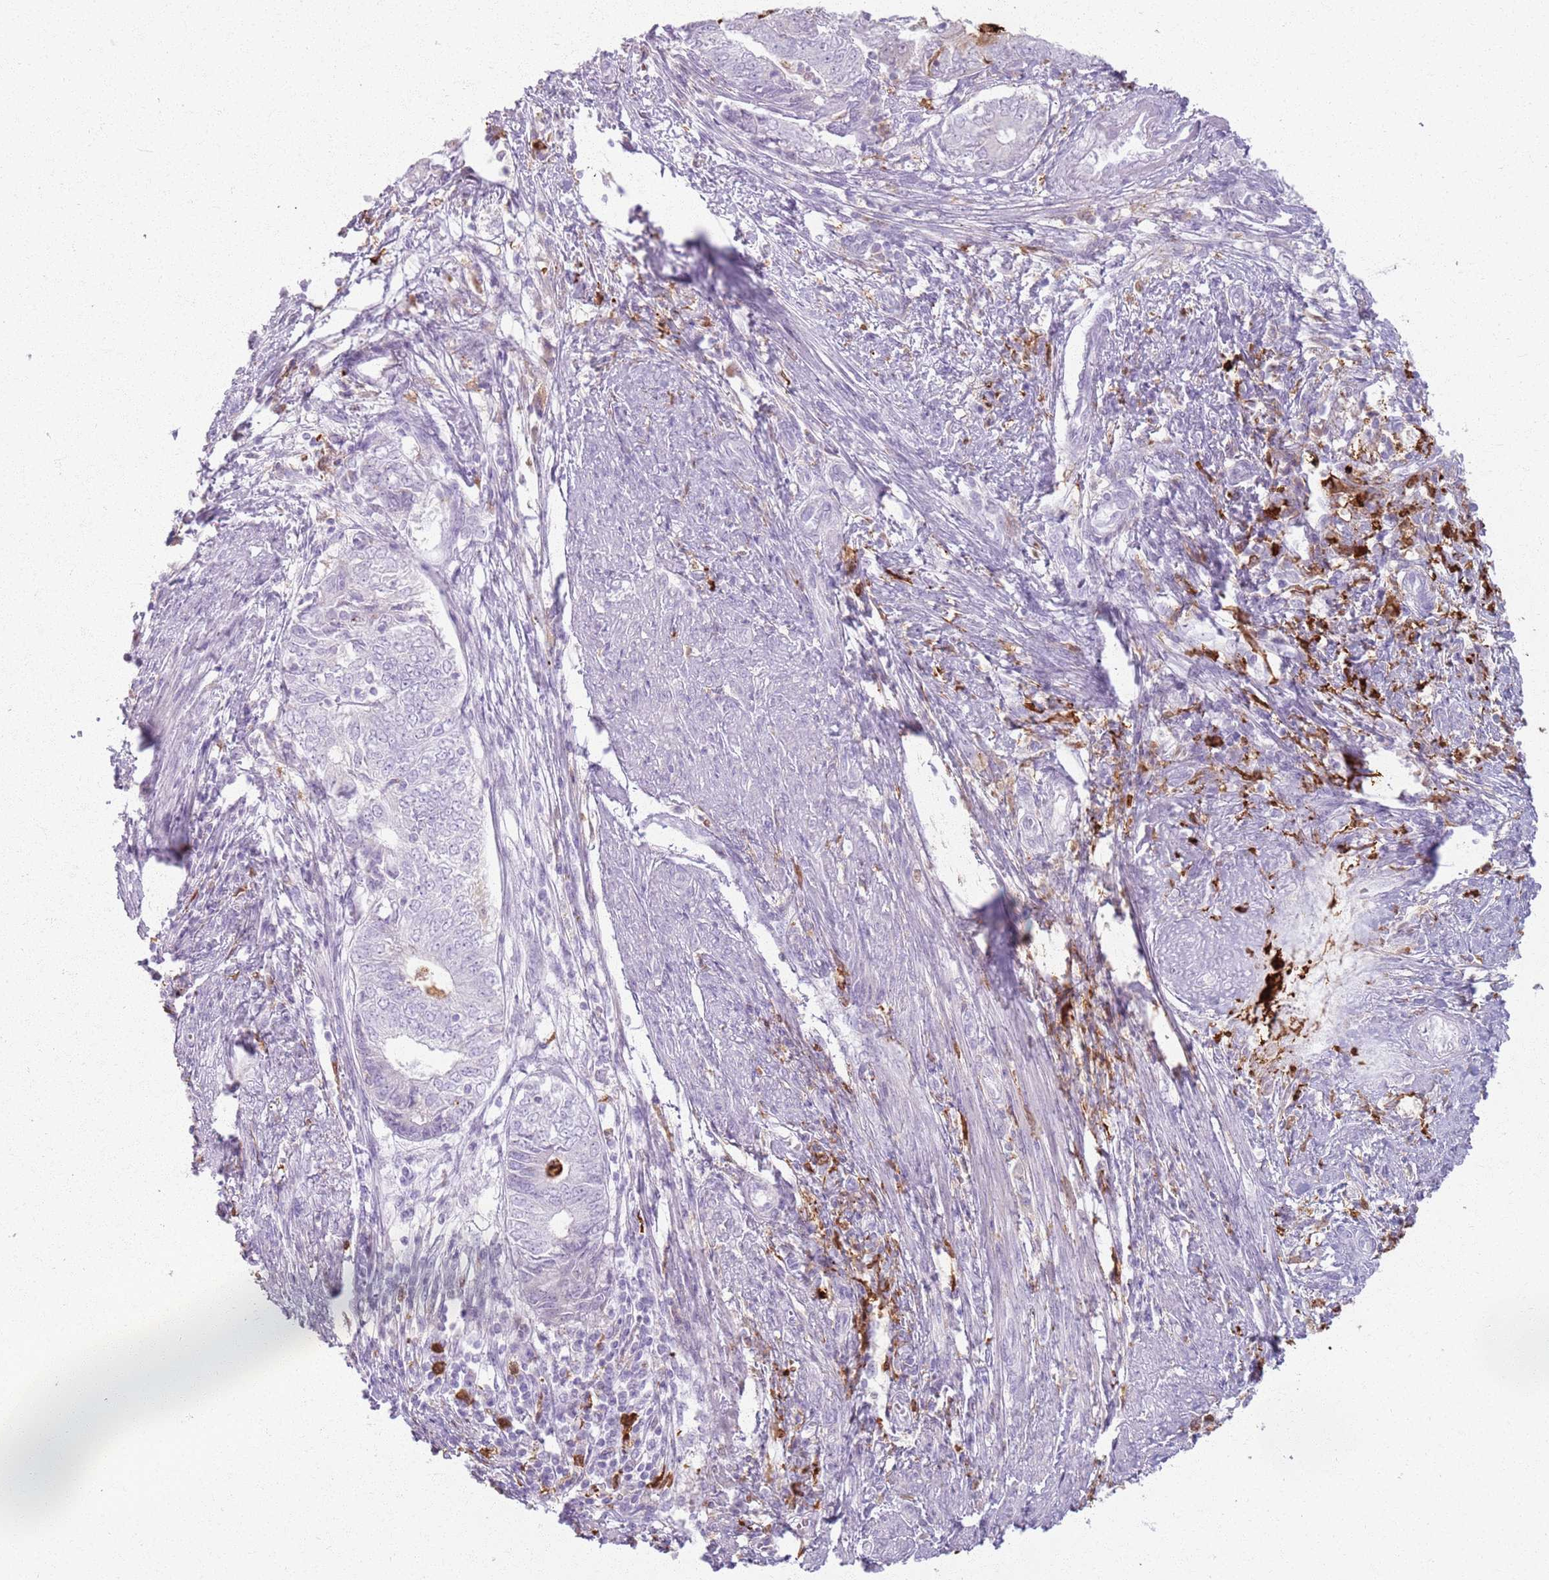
{"staining": {"intensity": "negative", "quantity": "none", "location": "none"}, "tissue": "endometrial cancer", "cell_type": "Tumor cells", "image_type": "cancer", "snomed": [{"axis": "morphology", "description": "Adenocarcinoma, NOS"}, {"axis": "topography", "description": "Endometrium"}], "caption": "Tumor cells are negative for protein expression in human endometrial cancer.", "gene": "GDPGP1", "patient": {"sex": "female", "age": 62}}